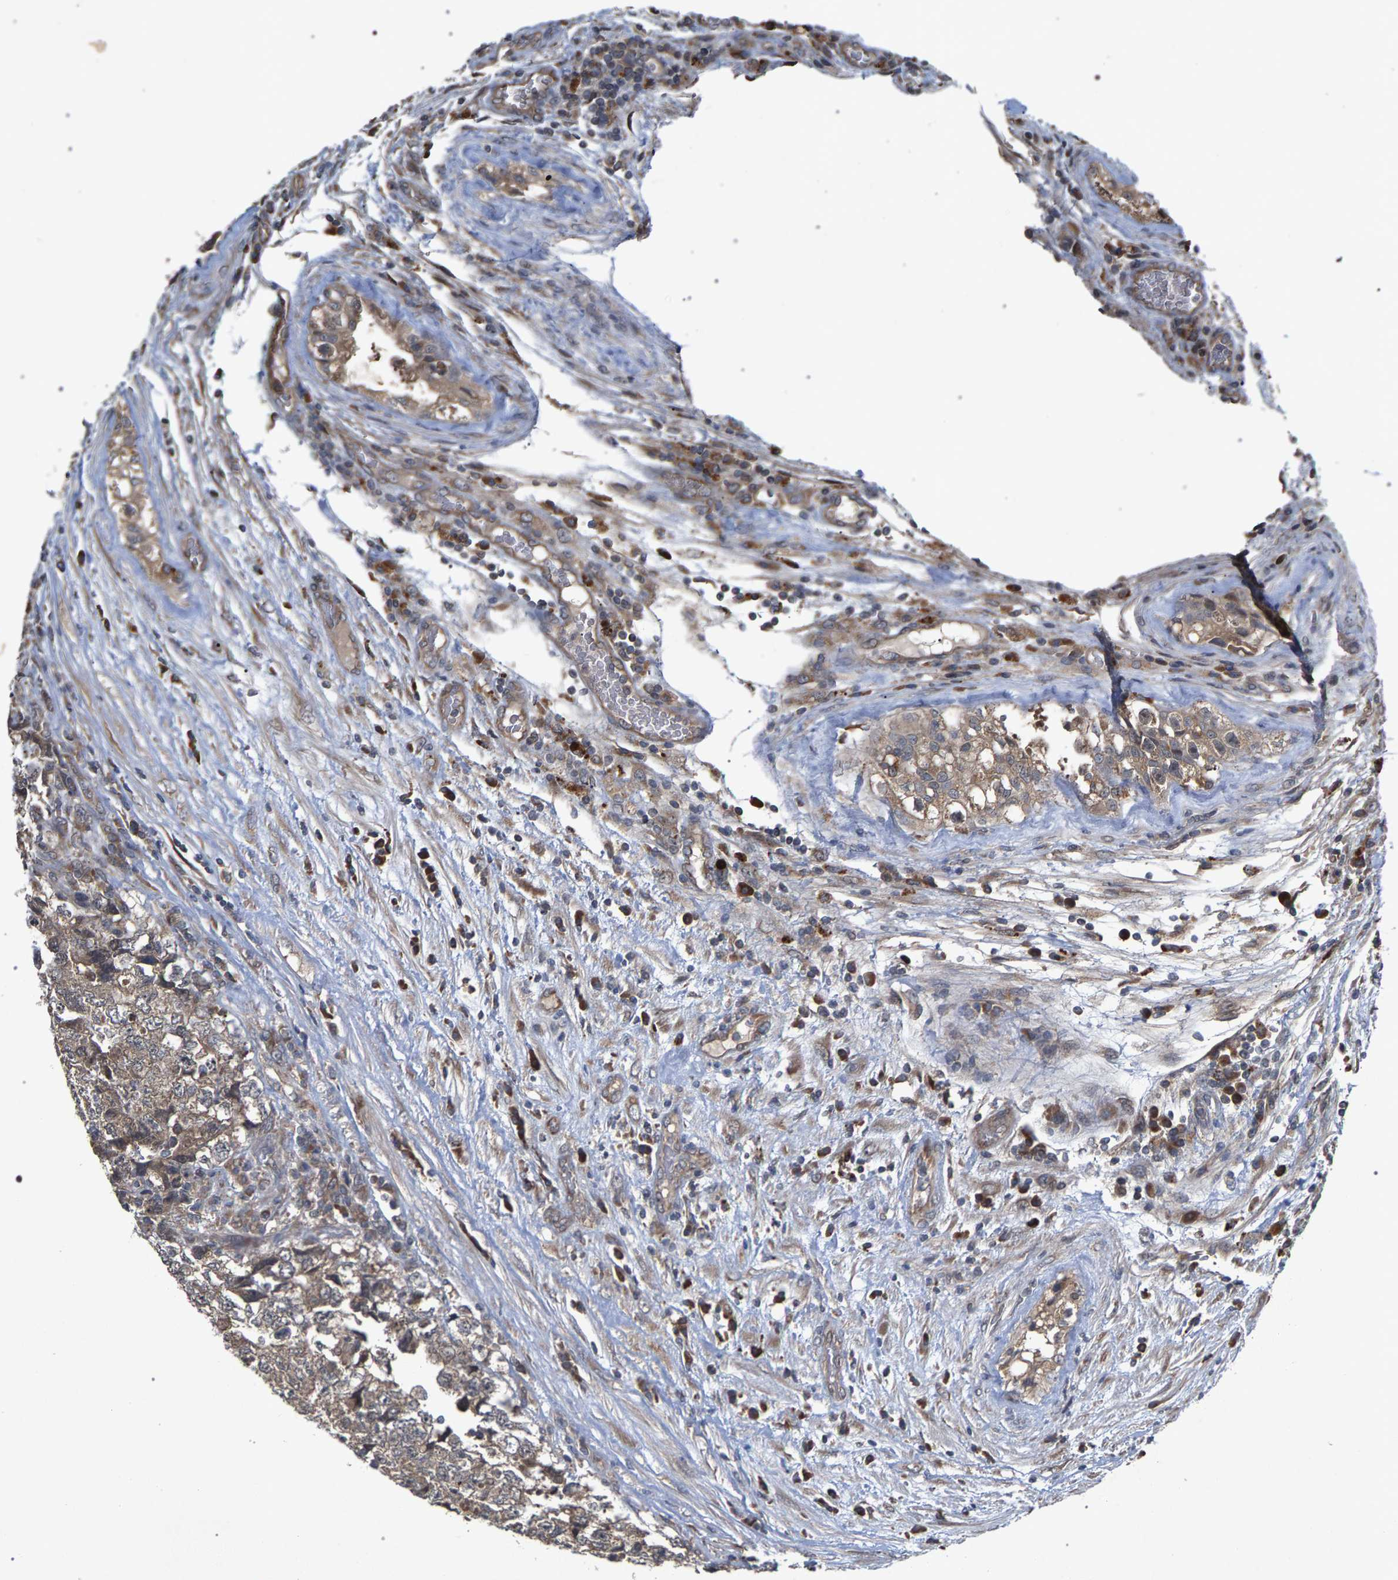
{"staining": {"intensity": "weak", "quantity": ">75%", "location": "cytoplasmic/membranous"}, "tissue": "testis cancer", "cell_type": "Tumor cells", "image_type": "cancer", "snomed": [{"axis": "morphology", "description": "Carcinoma, Embryonal, NOS"}, {"axis": "topography", "description": "Testis"}], "caption": "A high-resolution image shows IHC staining of testis embryonal carcinoma, which demonstrates weak cytoplasmic/membranous staining in approximately >75% of tumor cells.", "gene": "SLC4A4", "patient": {"sex": "male", "age": 36}}